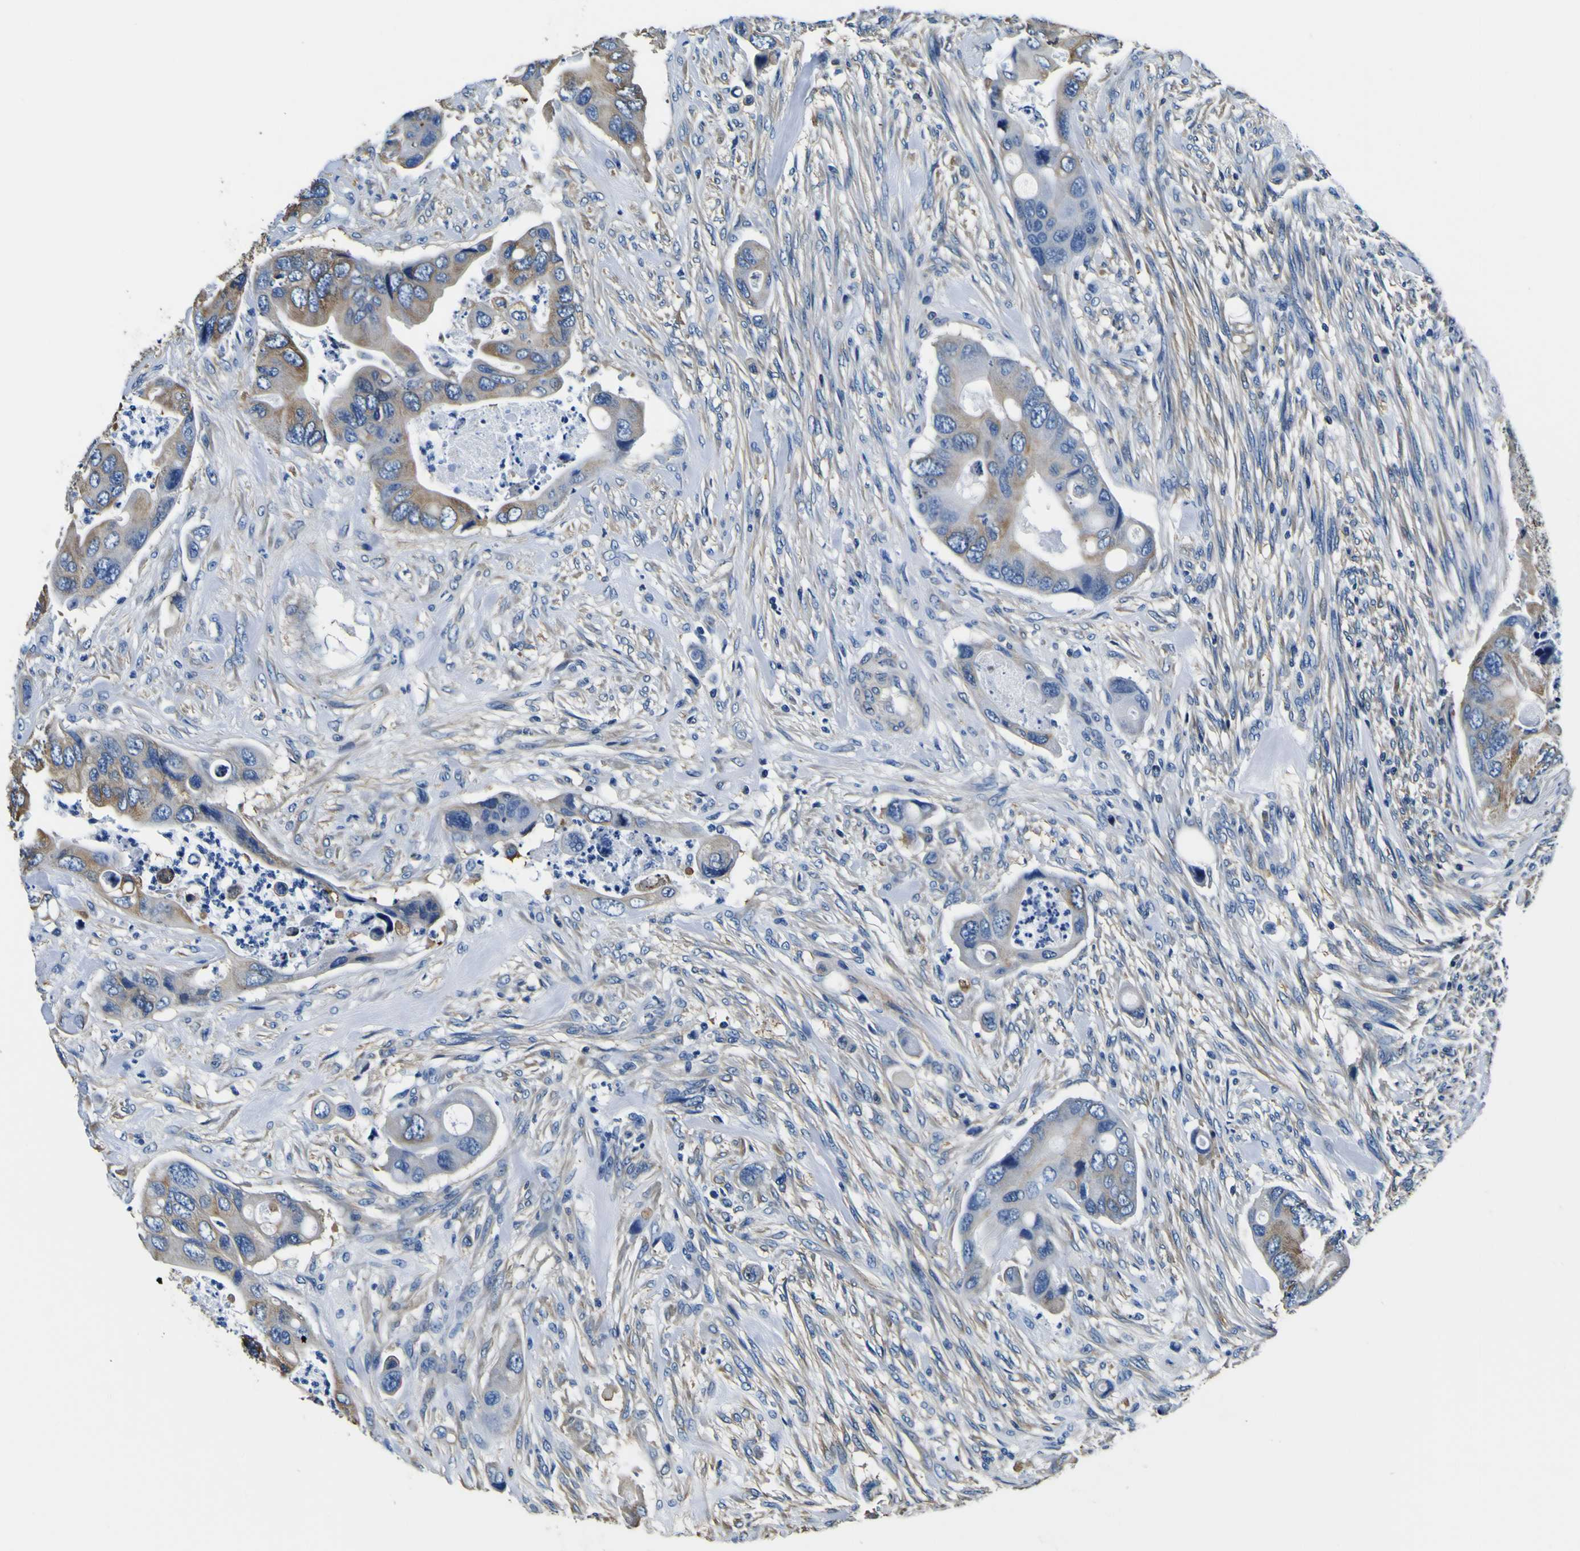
{"staining": {"intensity": "weak", "quantity": ">75%", "location": "cytoplasmic/membranous"}, "tissue": "colorectal cancer", "cell_type": "Tumor cells", "image_type": "cancer", "snomed": [{"axis": "morphology", "description": "Adenocarcinoma, NOS"}, {"axis": "topography", "description": "Rectum"}], "caption": "Immunohistochemistry histopathology image of human colorectal cancer stained for a protein (brown), which reveals low levels of weak cytoplasmic/membranous positivity in about >75% of tumor cells.", "gene": "TUBA1B", "patient": {"sex": "female", "age": 57}}